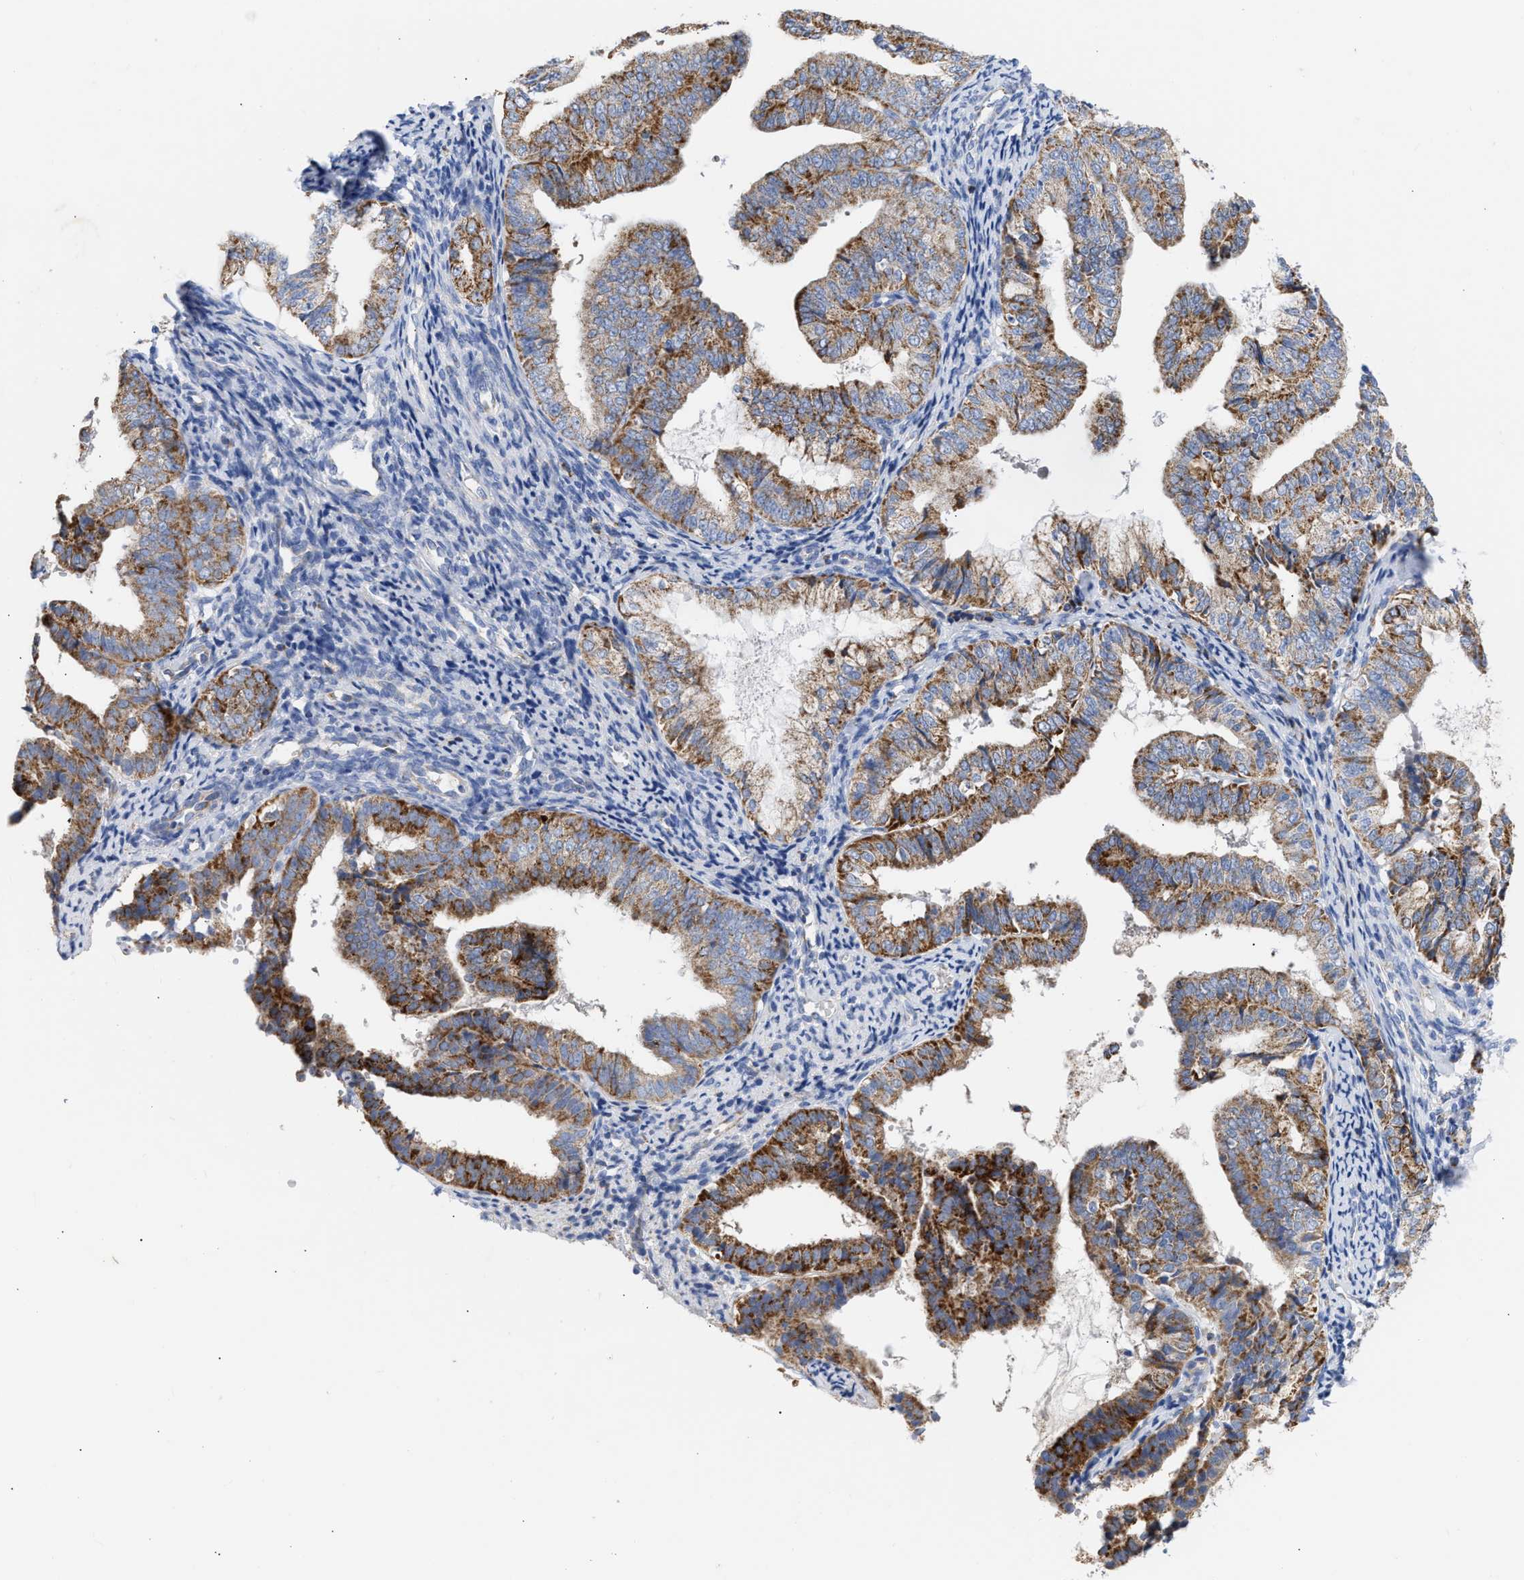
{"staining": {"intensity": "strong", "quantity": ">75%", "location": "cytoplasmic/membranous"}, "tissue": "endometrial cancer", "cell_type": "Tumor cells", "image_type": "cancer", "snomed": [{"axis": "morphology", "description": "Adenocarcinoma, NOS"}, {"axis": "topography", "description": "Endometrium"}], "caption": "Immunohistochemistry (IHC) of human endometrial adenocarcinoma demonstrates high levels of strong cytoplasmic/membranous expression in approximately >75% of tumor cells. (IHC, brightfield microscopy, high magnification).", "gene": "ACOT13", "patient": {"sex": "female", "age": 63}}